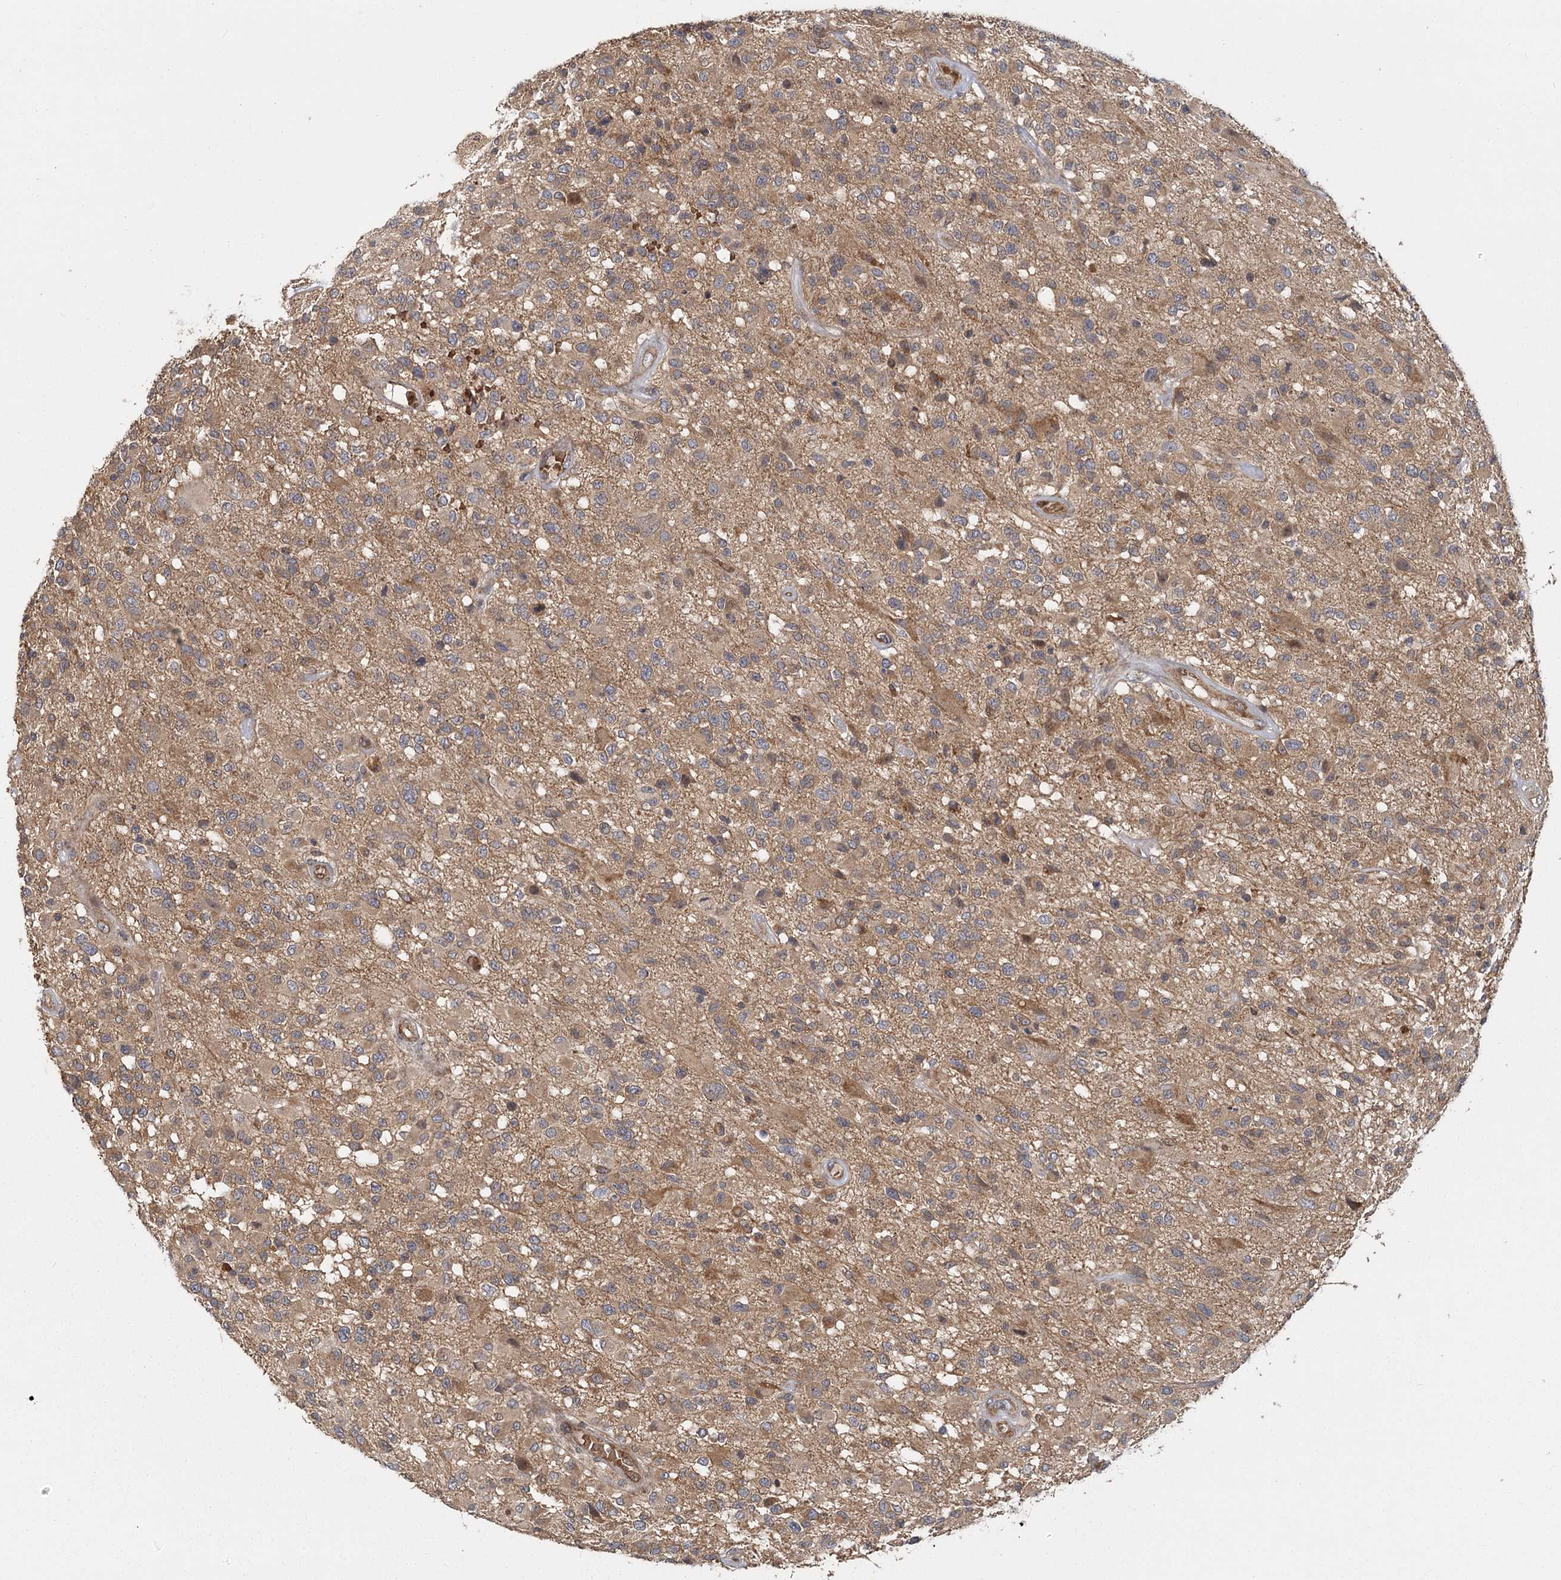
{"staining": {"intensity": "moderate", "quantity": "25%-75%", "location": "cytoplasmic/membranous"}, "tissue": "glioma", "cell_type": "Tumor cells", "image_type": "cancer", "snomed": [{"axis": "morphology", "description": "Glioma, malignant, High grade"}, {"axis": "morphology", "description": "Glioblastoma, NOS"}, {"axis": "topography", "description": "Brain"}], "caption": "Glioma was stained to show a protein in brown. There is medium levels of moderate cytoplasmic/membranous positivity in approximately 25%-75% of tumor cells.", "gene": "RAPGEF6", "patient": {"sex": "male", "age": 60}}